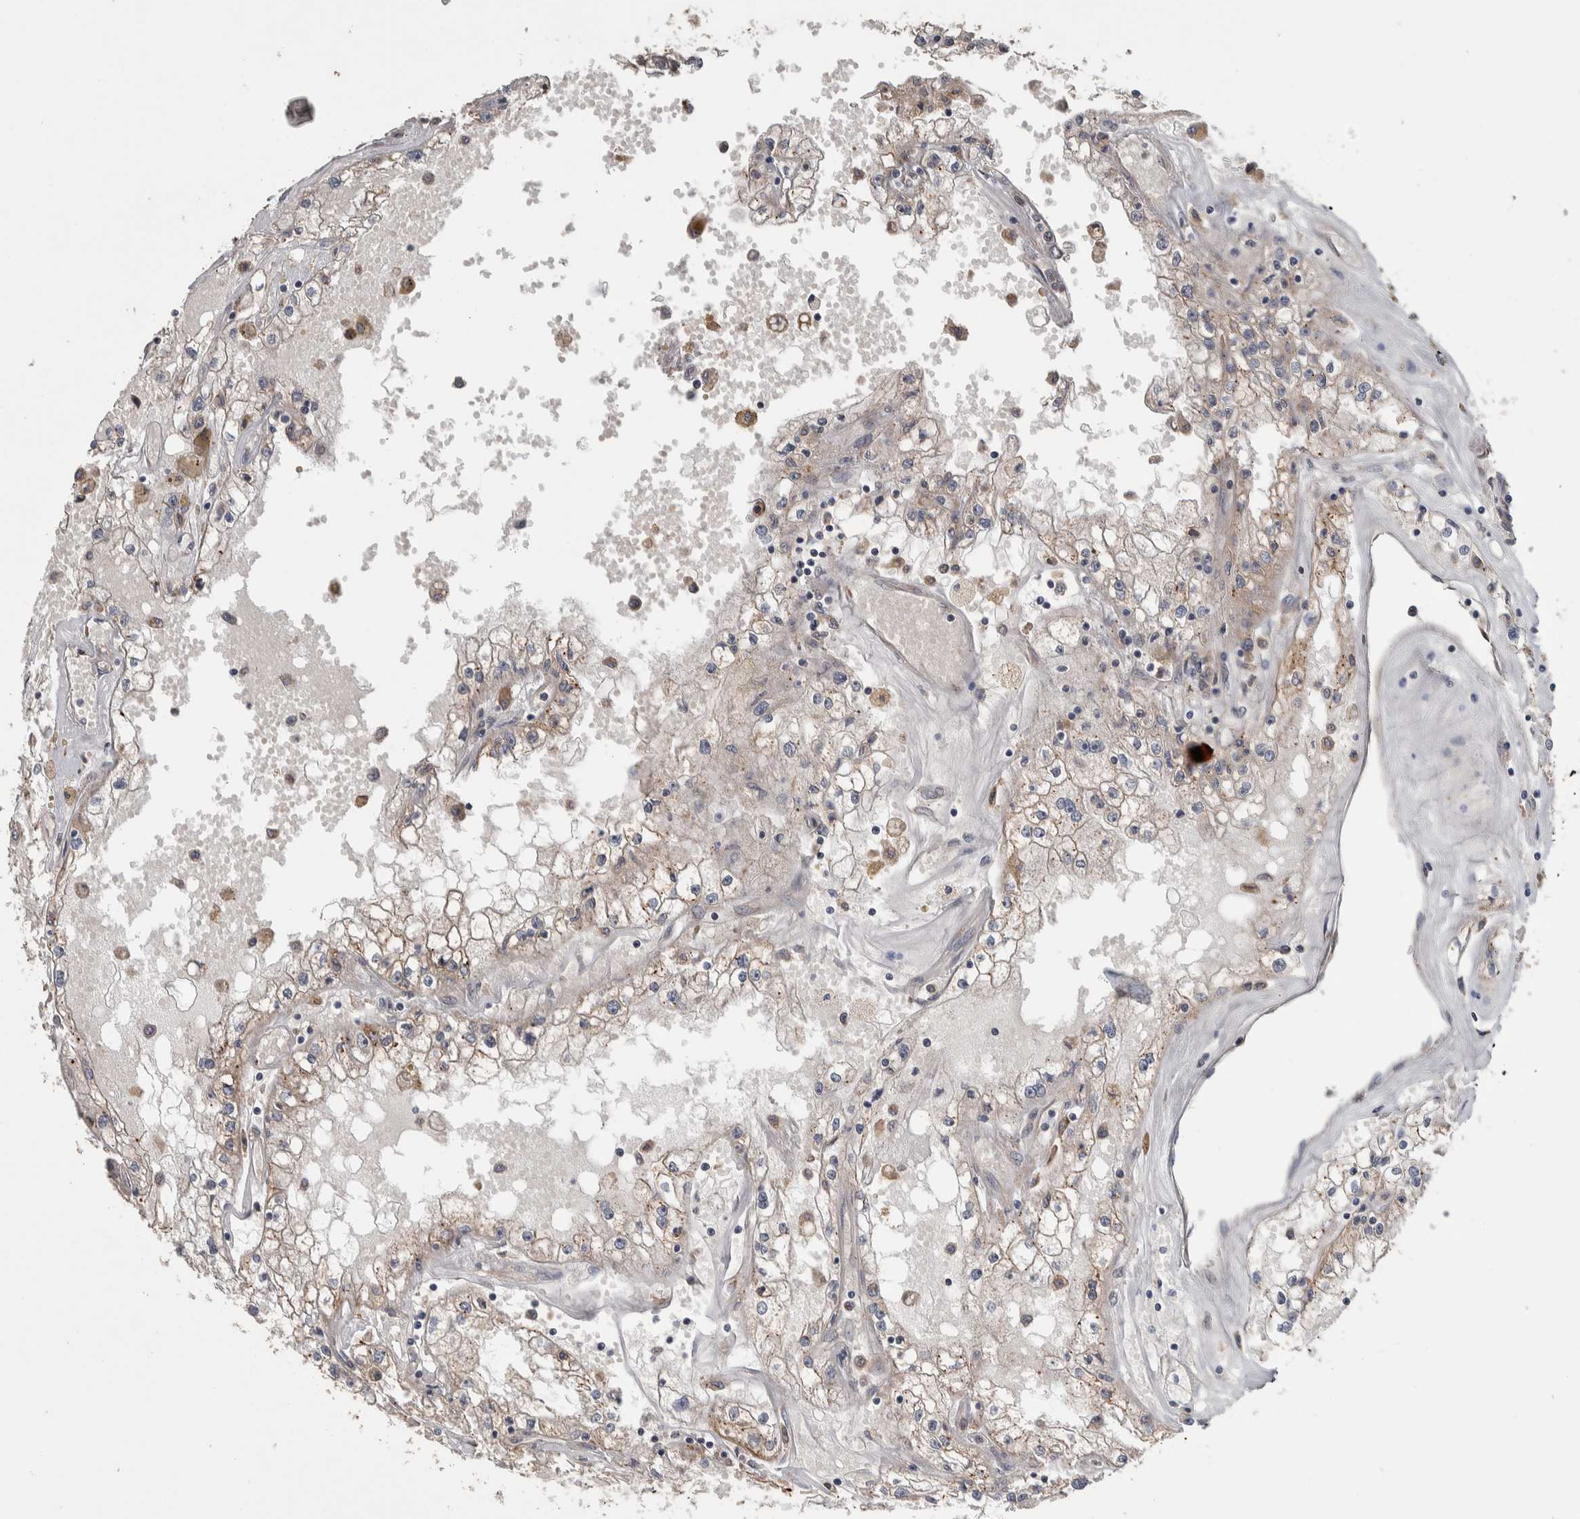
{"staining": {"intensity": "weak", "quantity": "25%-75%", "location": "cytoplasmic/membranous"}, "tissue": "renal cancer", "cell_type": "Tumor cells", "image_type": "cancer", "snomed": [{"axis": "morphology", "description": "Adenocarcinoma, NOS"}, {"axis": "topography", "description": "Kidney"}], "caption": "A micrograph of human renal cancer stained for a protein reveals weak cytoplasmic/membranous brown staining in tumor cells. (DAB (3,3'-diaminobenzidine) IHC with brightfield microscopy, high magnification).", "gene": "PRDM4", "patient": {"sex": "male", "age": 56}}